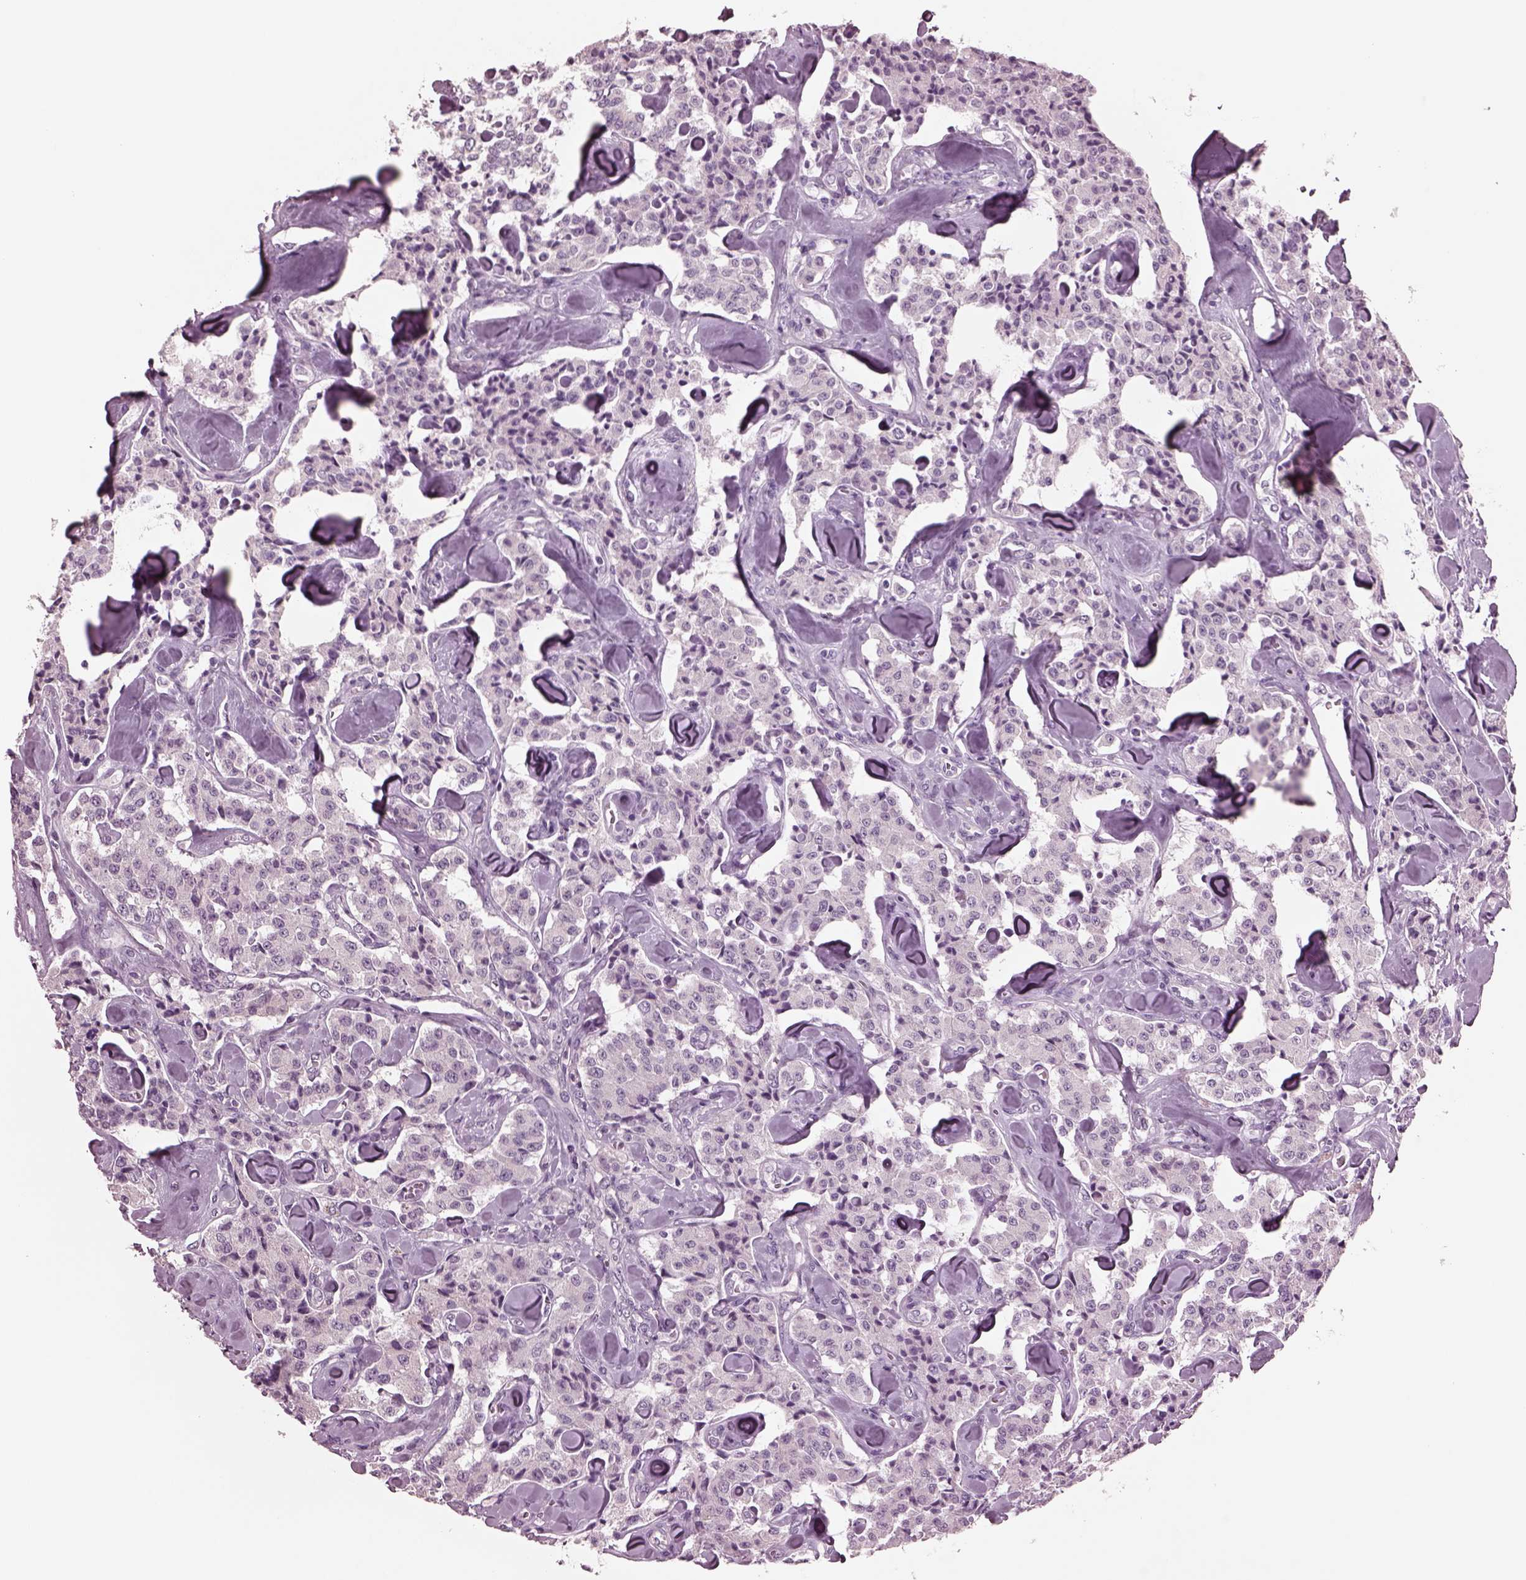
{"staining": {"intensity": "negative", "quantity": "none", "location": "none"}, "tissue": "carcinoid", "cell_type": "Tumor cells", "image_type": "cancer", "snomed": [{"axis": "morphology", "description": "Carcinoid, malignant, NOS"}, {"axis": "topography", "description": "Pancreas"}], "caption": "The image reveals no staining of tumor cells in carcinoid (malignant). The staining is performed using DAB (3,3'-diaminobenzidine) brown chromogen with nuclei counter-stained in using hematoxylin.", "gene": "MIB2", "patient": {"sex": "male", "age": 41}}